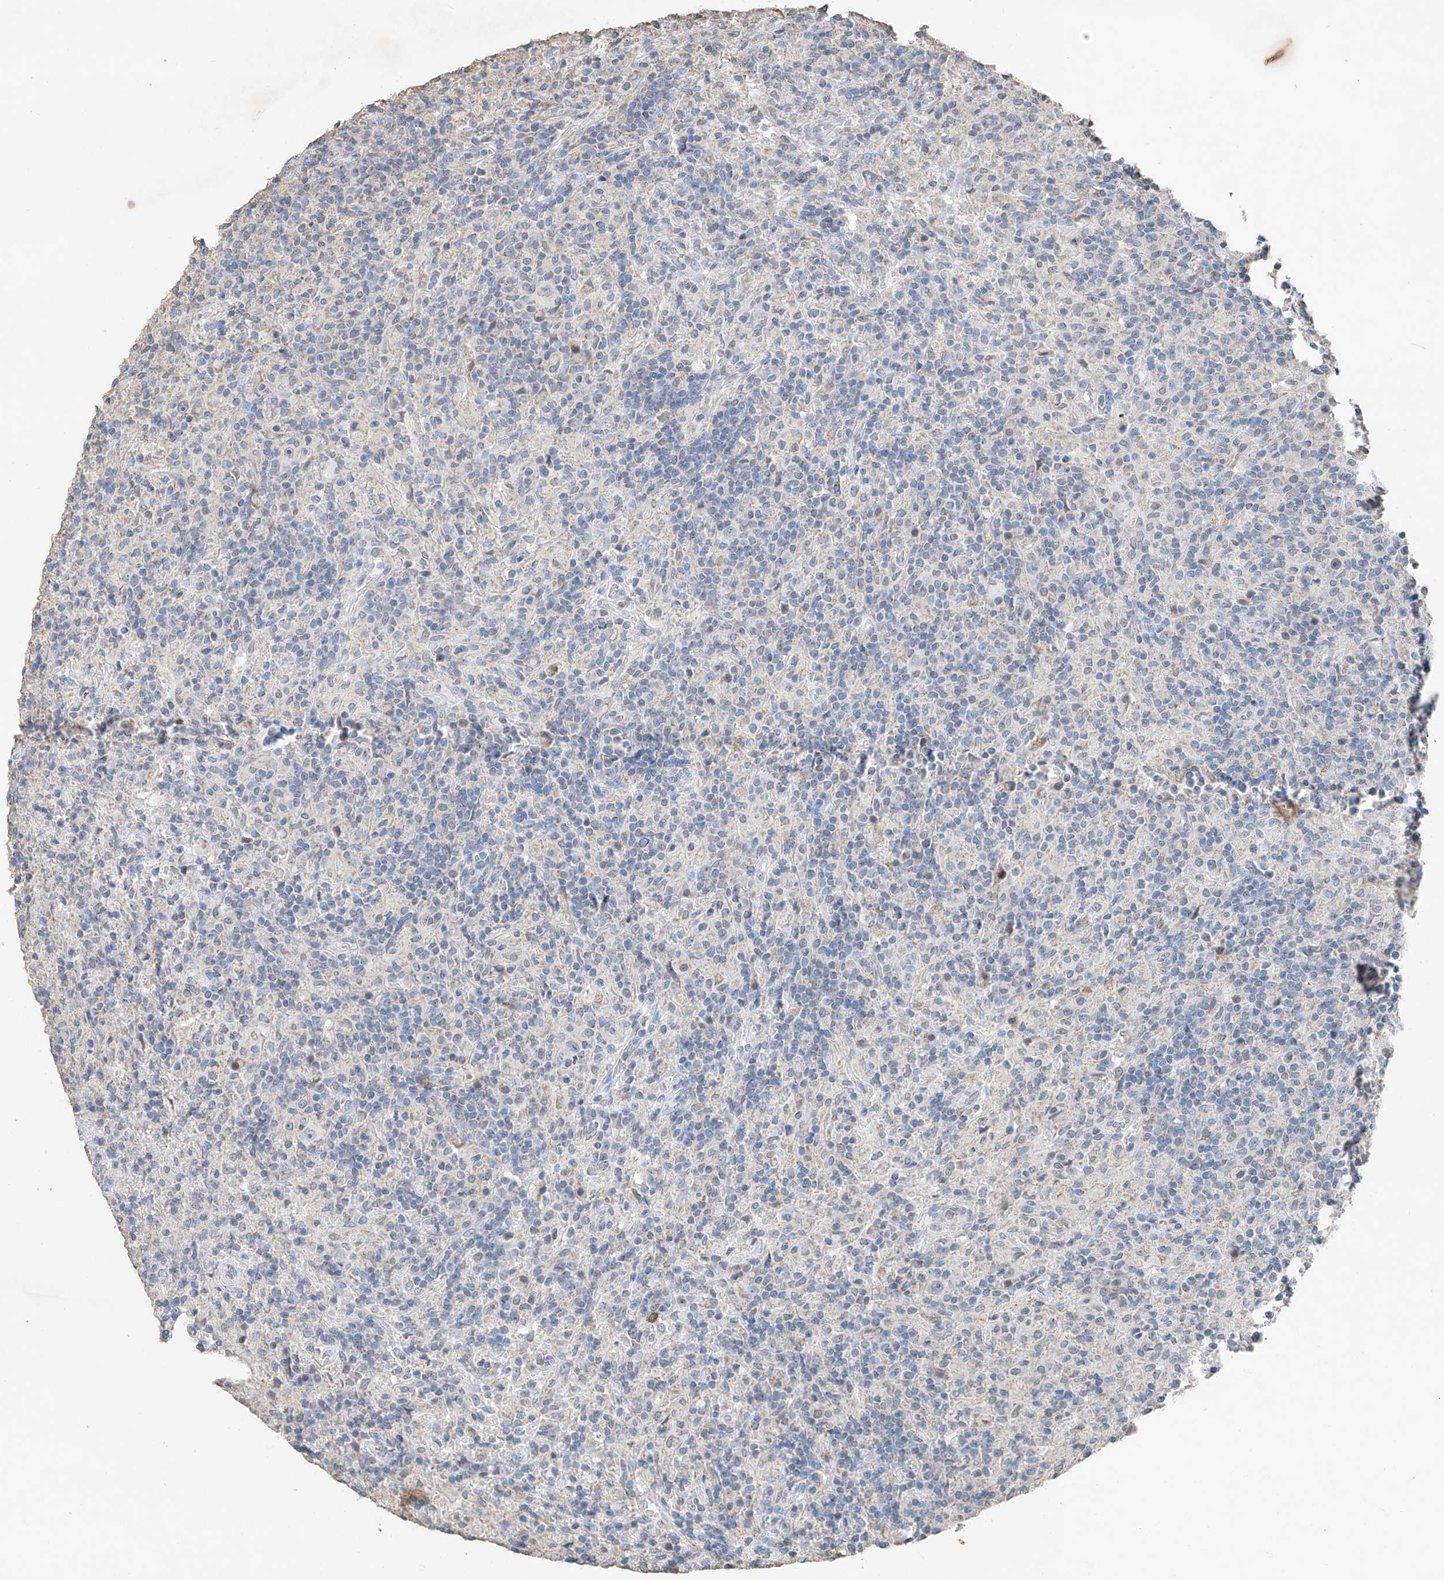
{"staining": {"intensity": "negative", "quantity": "none", "location": "none"}, "tissue": "lymphoma", "cell_type": "Tumor cells", "image_type": "cancer", "snomed": [{"axis": "morphology", "description": "Hodgkin's disease, NOS"}, {"axis": "topography", "description": "Lymph node"}], "caption": "Tumor cells are negative for protein expression in human lymphoma.", "gene": "KLF15", "patient": {"sex": "male", "age": 70}}